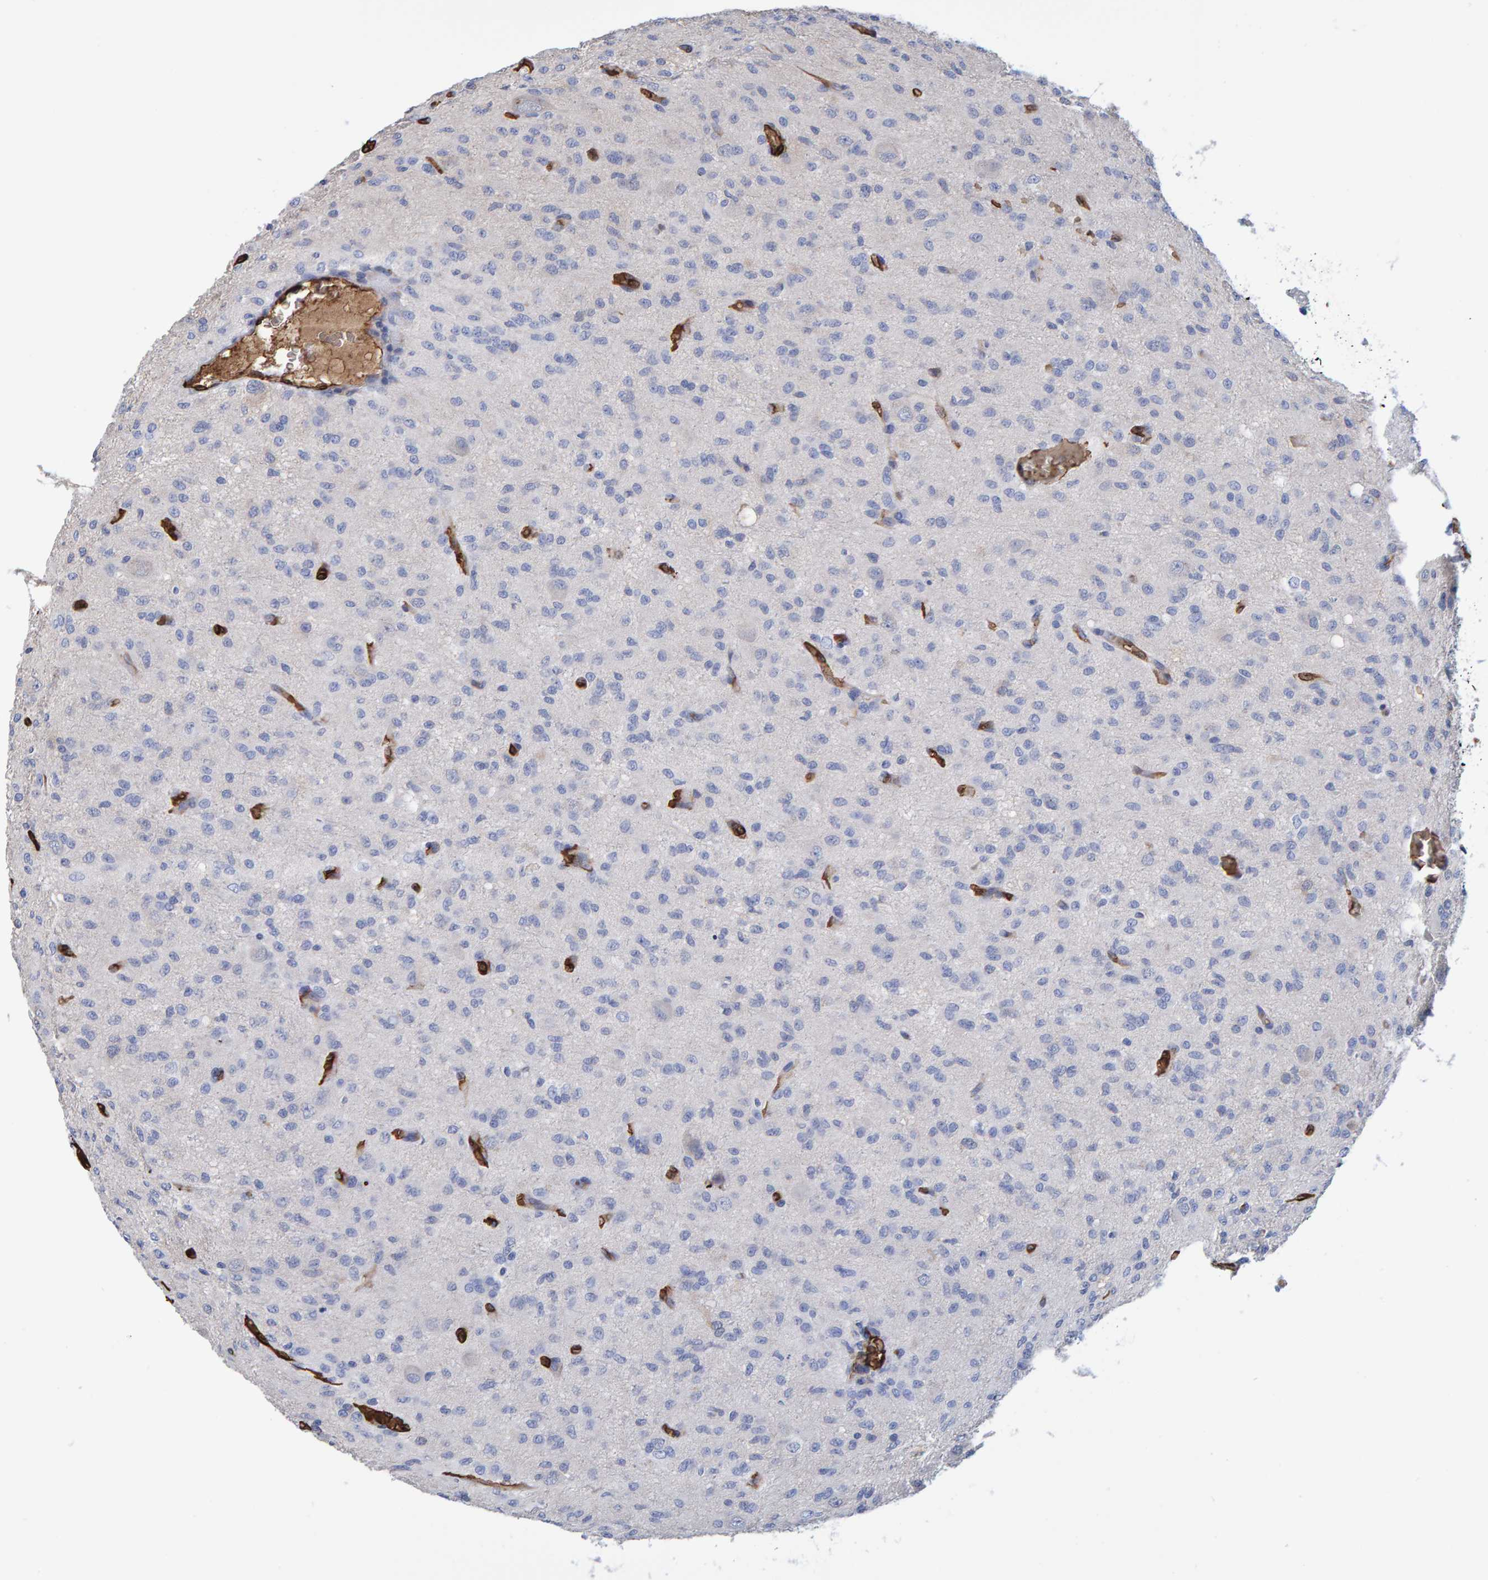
{"staining": {"intensity": "negative", "quantity": "none", "location": "none"}, "tissue": "glioma", "cell_type": "Tumor cells", "image_type": "cancer", "snomed": [{"axis": "morphology", "description": "Glioma, malignant, High grade"}, {"axis": "topography", "description": "Brain"}], "caption": "Glioma was stained to show a protein in brown. There is no significant positivity in tumor cells.", "gene": "VPS9D1", "patient": {"sex": "female", "age": 59}}